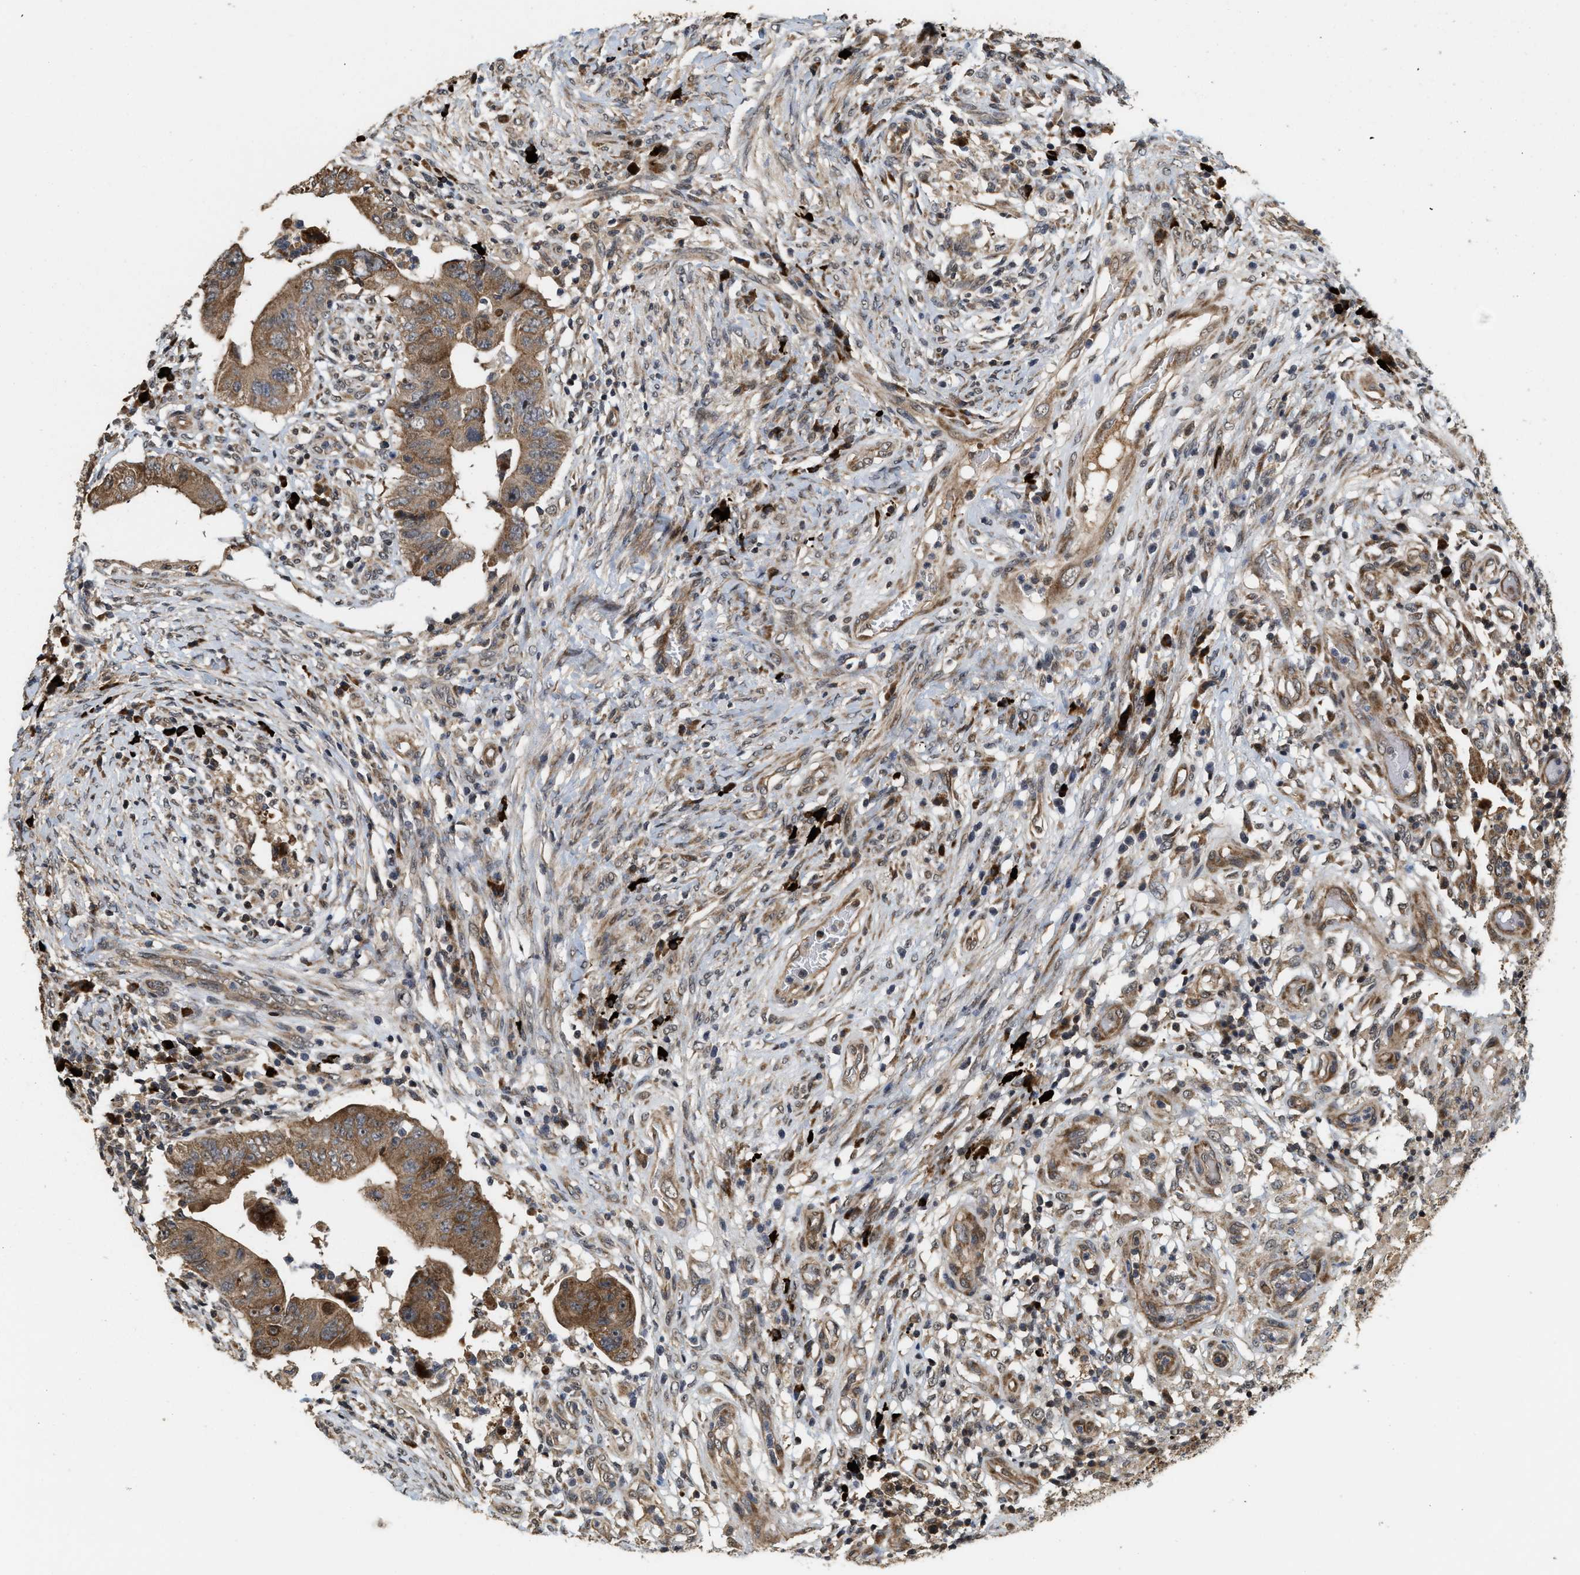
{"staining": {"intensity": "moderate", "quantity": ">75%", "location": "cytoplasmic/membranous"}, "tissue": "colorectal cancer", "cell_type": "Tumor cells", "image_type": "cancer", "snomed": [{"axis": "morphology", "description": "Adenocarcinoma, NOS"}, {"axis": "topography", "description": "Rectum"}], "caption": "A micrograph of human colorectal cancer stained for a protein shows moderate cytoplasmic/membranous brown staining in tumor cells.", "gene": "ELP2", "patient": {"sex": "female", "age": 71}}